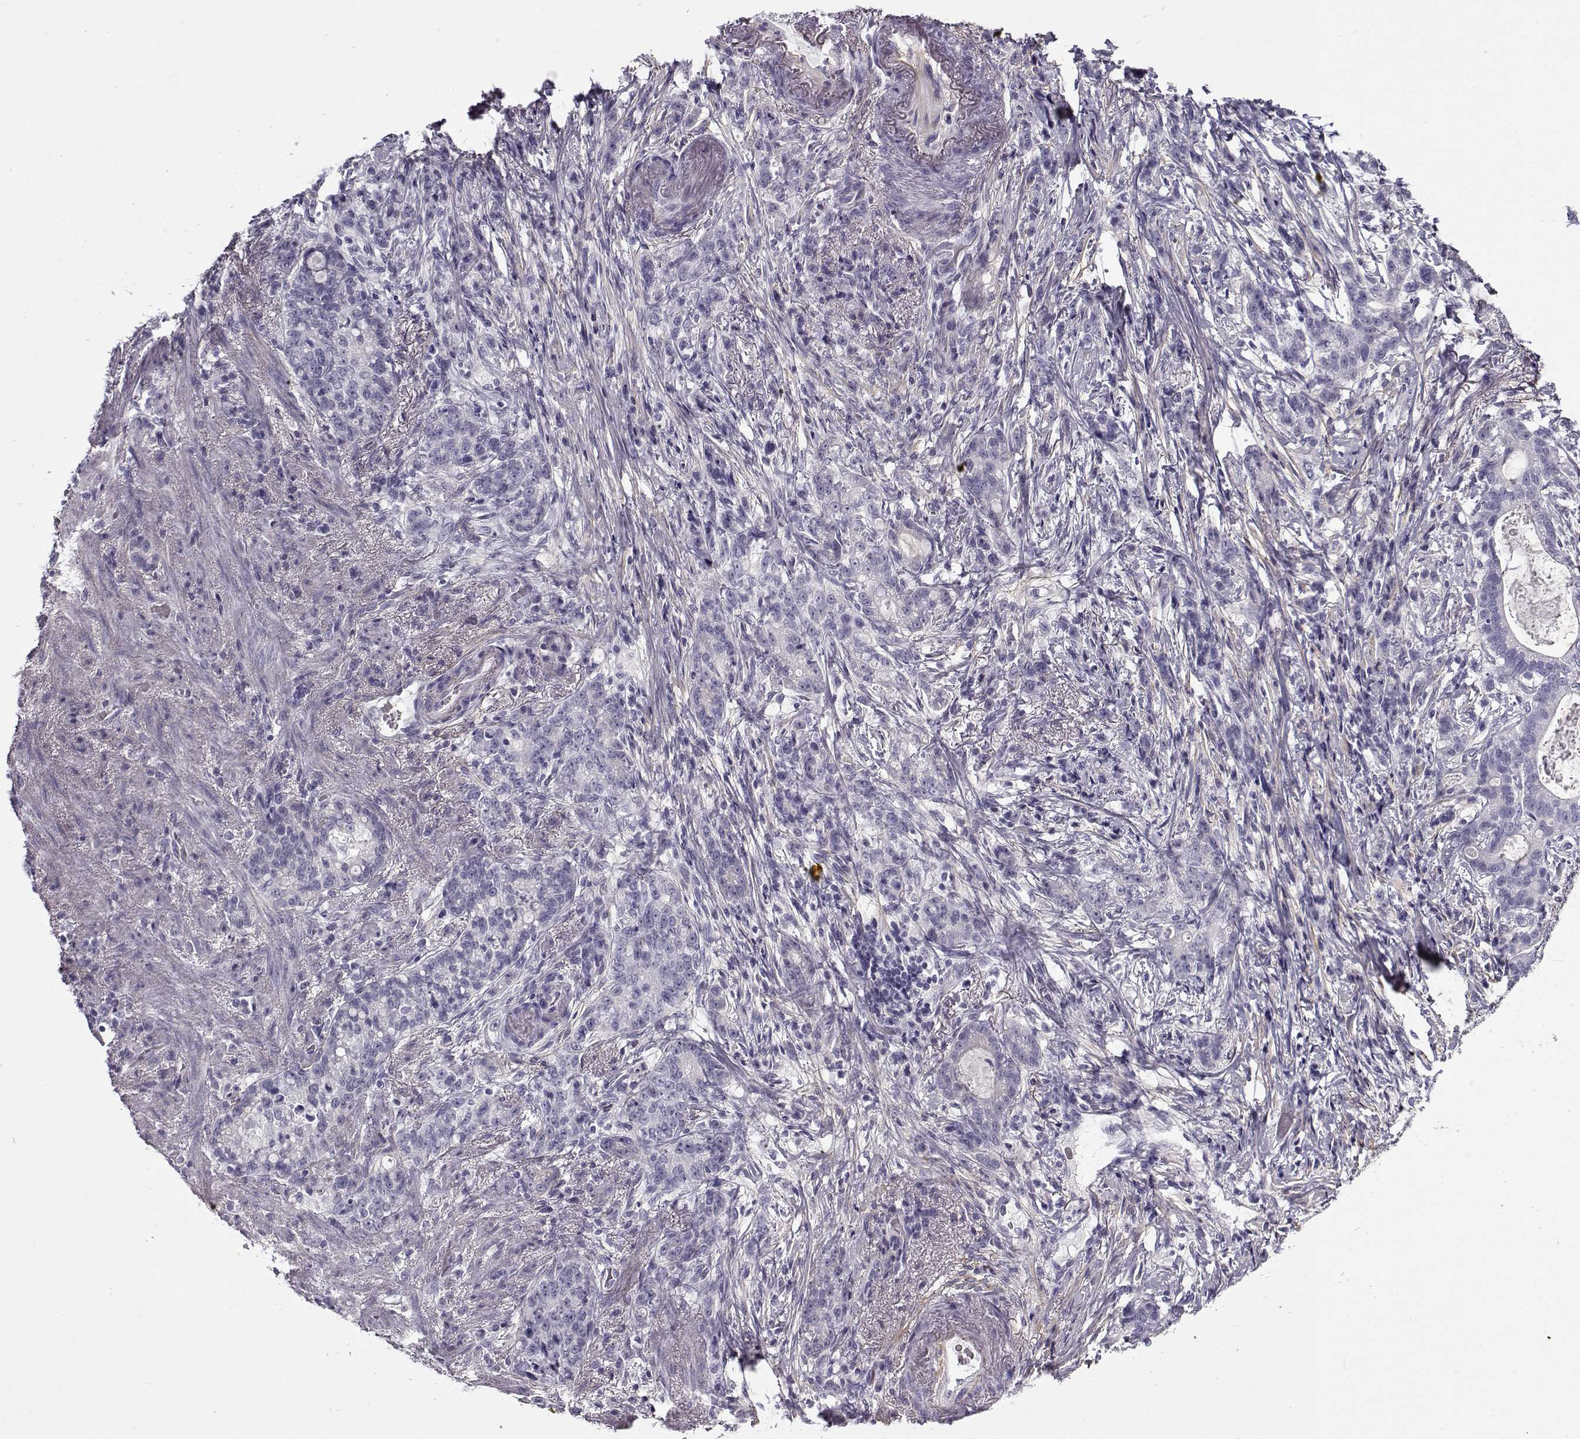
{"staining": {"intensity": "negative", "quantity": "none", "location": "none"}, "tissue": "stomach cancer", "cell_type": "Tumor cells", "image_type": "cancer", "snomed": [{"axis": "morphology", "description": "Adenocarcinoma, NOS"}, {"axis": "topography", "description": "Stomach, lower"}], "caption": "Human stomach adenocarcinoma stained for a protein using immunohistochemistry (IHC) displays no positivity in tumor cells.", "gene": "GTSF1L", "patient": {"sex": "male", "age": 88}}